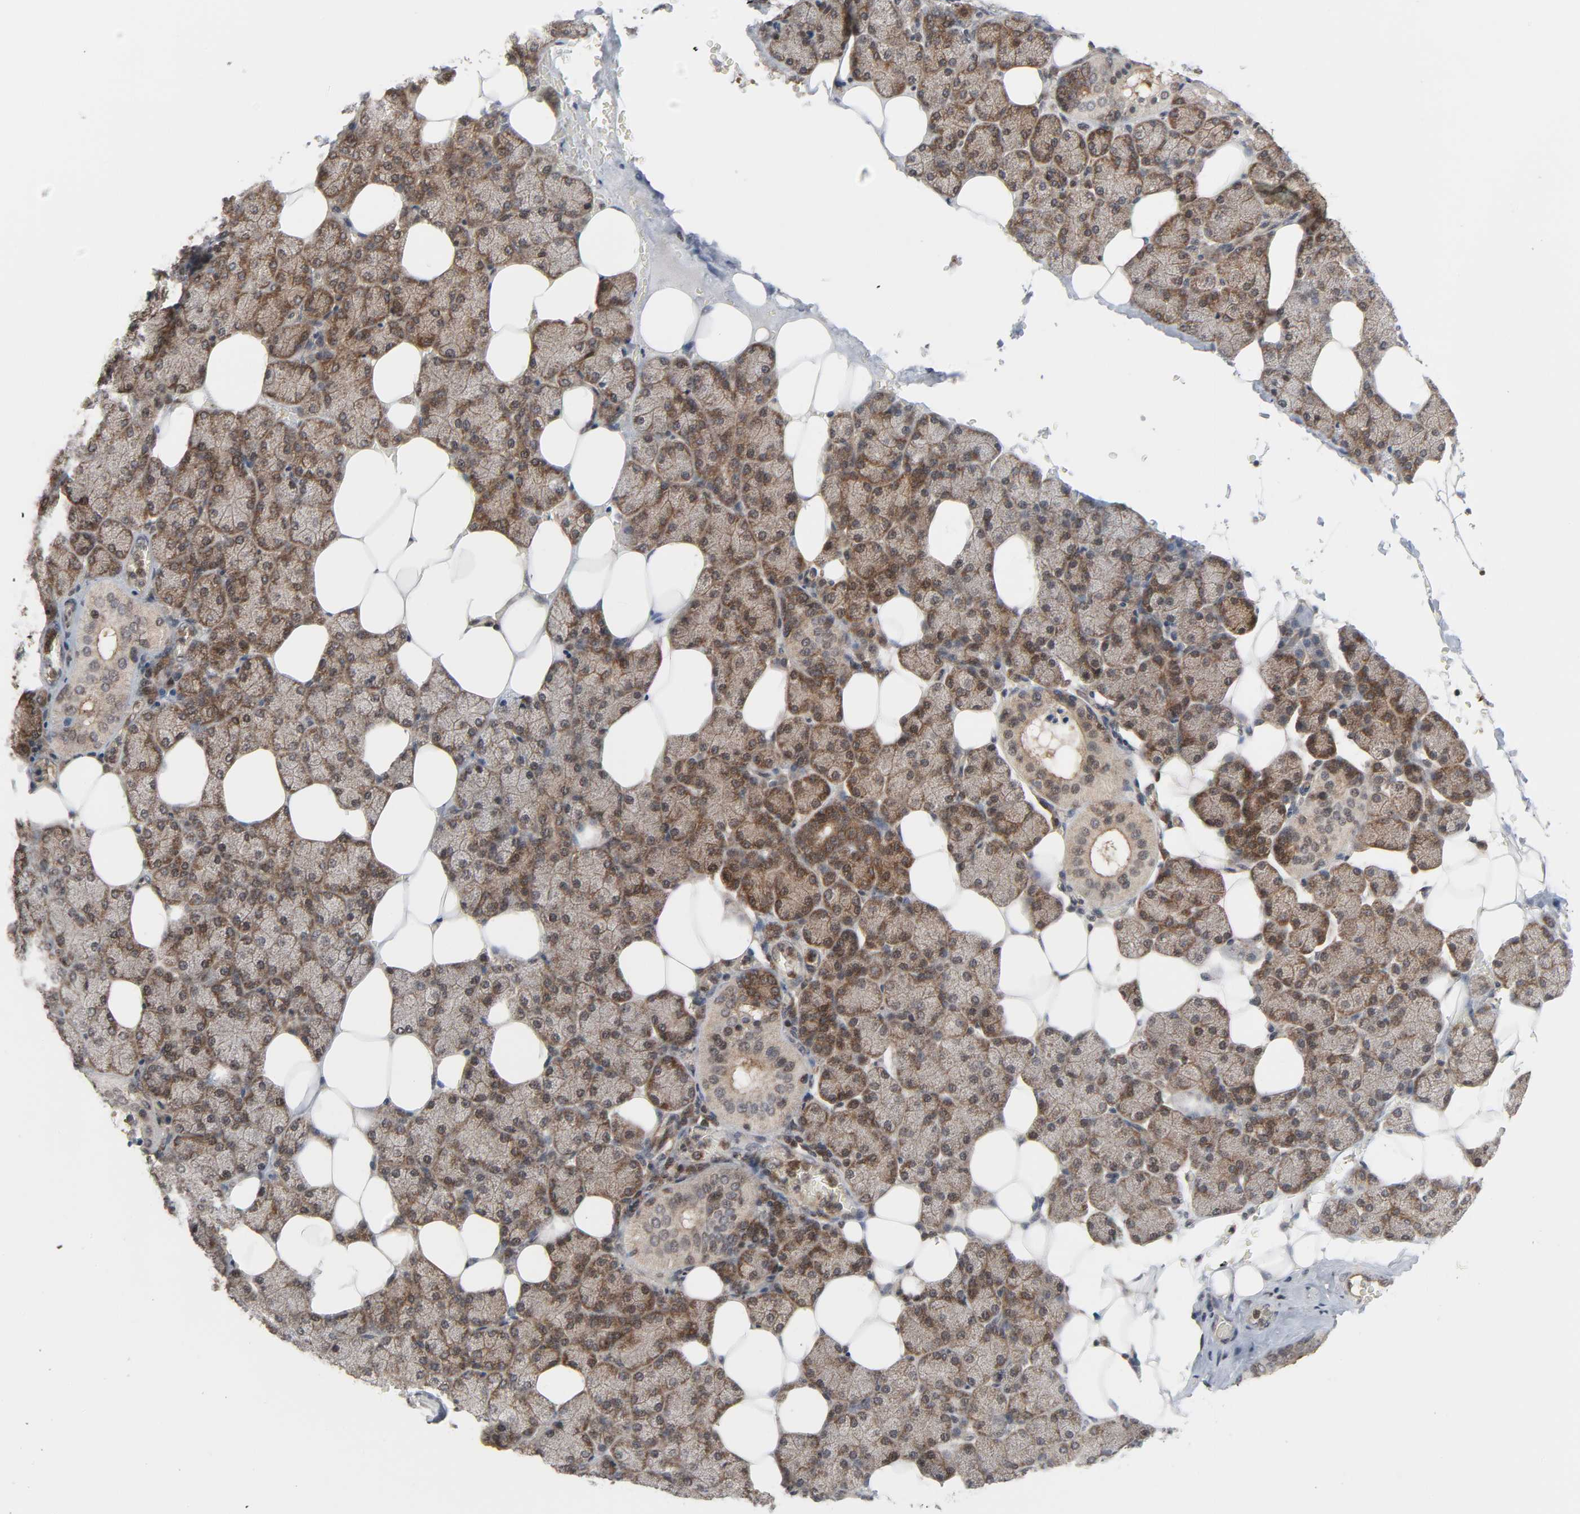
{"staining": {"intensity": "weak", "quantity": "25%-75%", "location": "cytoplasmic/membranous"}, "tissue": "salivary gland", "cell_type": "Glandular cells", "image_type": "normal", "snomed": [{"axis": "morphology", "description": "Normal tissue, NOS"}, {"axis": "topography", "description": "Lymph node"}, {"axis": "topography", "description": "Salivary gland"}], "caption": "This is a histology image of IHC staining of normal salivary gland, which shows weak staining in the cytoplasmic/membranous of glandular cells.", "gene": "GSK3A", "patient": {"sex": "male", "age": 8}}